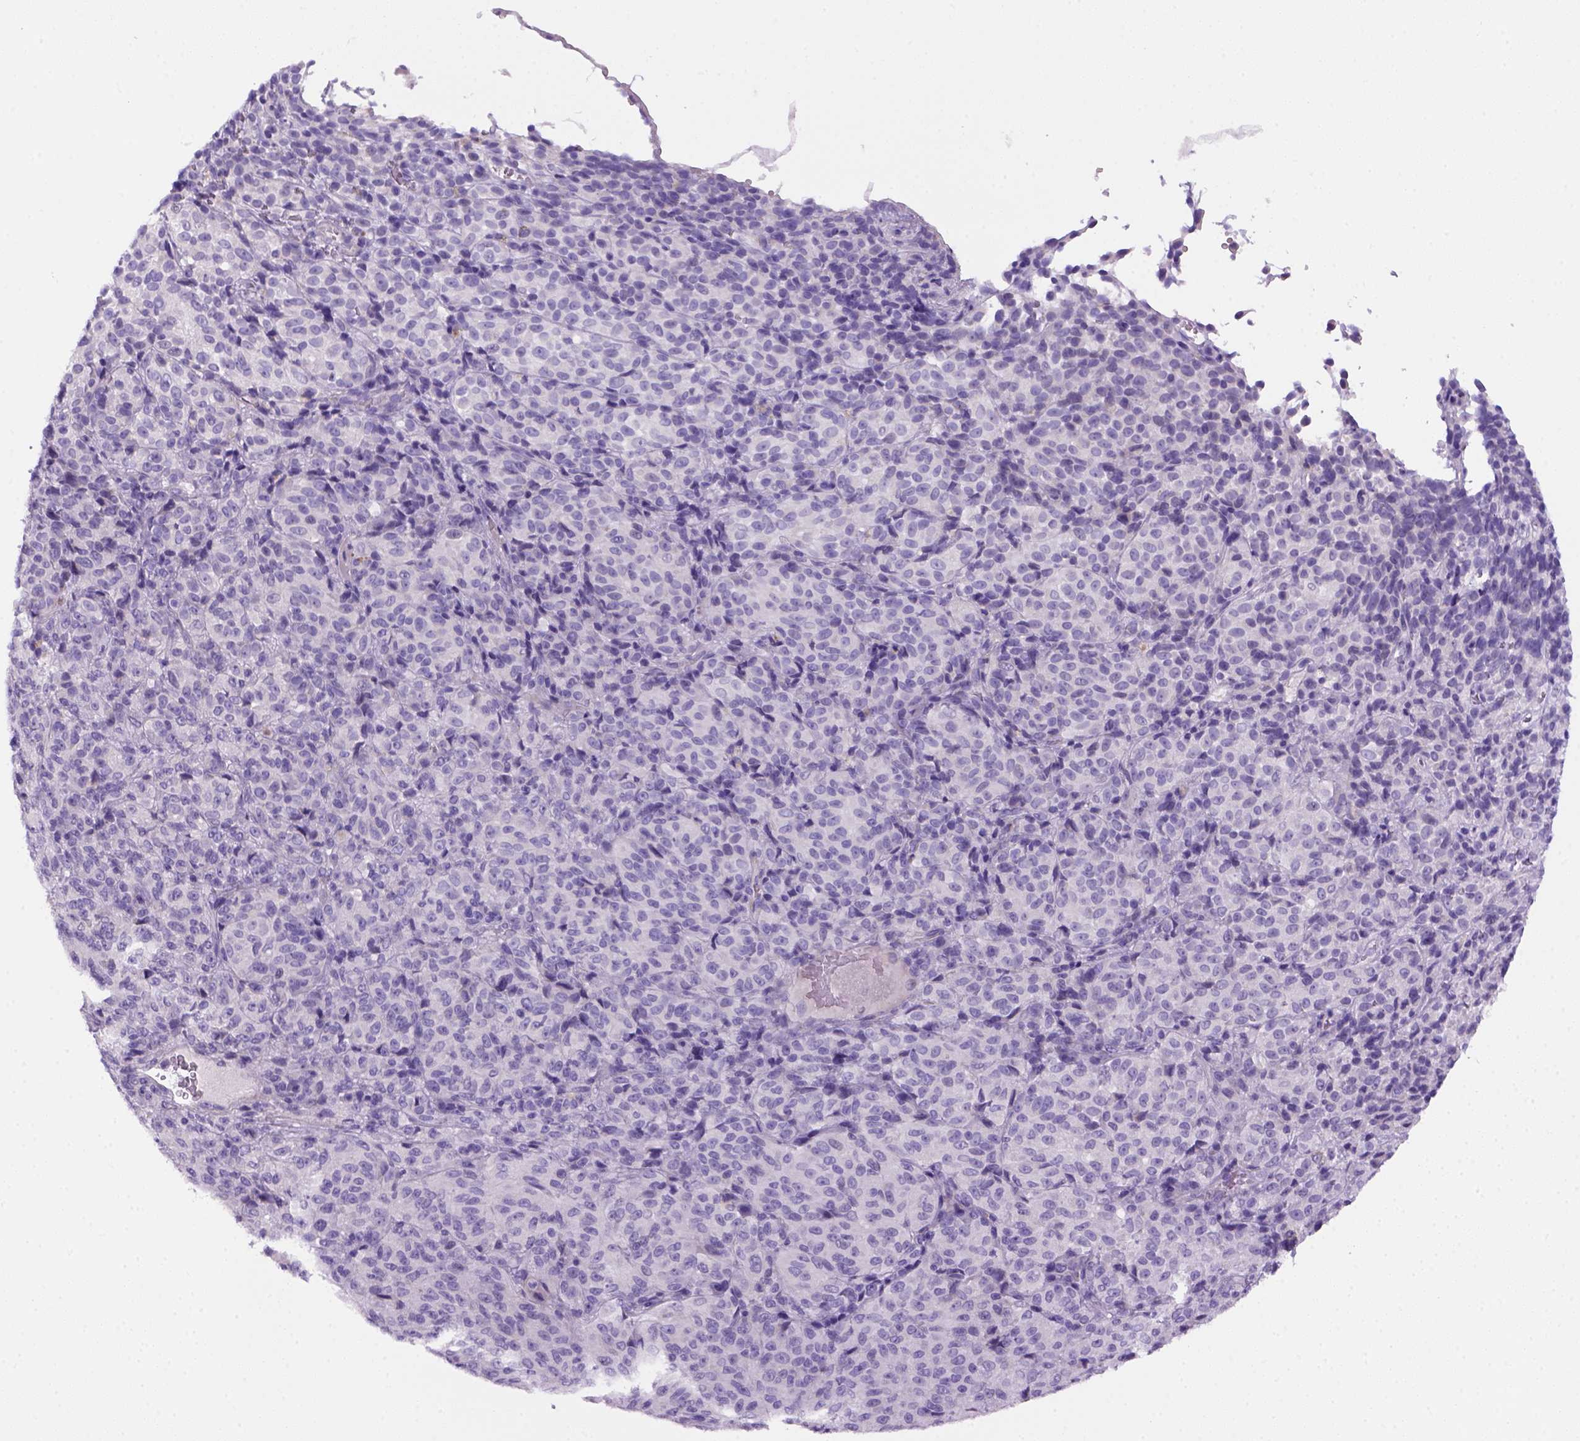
{"staining": {"intensity": "negative", "quantity": "none", "location": "none"}, "tissue": "melanoma", "cell_type": "Tumor cells", "image_type": "cancer", "snomed": [{"axis": "morphology", "description": "Malignant melanoma, Metastatic site"}, {"axis": "topography", "description": "Brain"}], "caption": "DAB immunohistochemical staining of human melanoma demonstrates no significant positivity in tumor cells. The staining is performed using DAB (3,3'-diaminobenzidine) brown chromogen with nuclei counter-stained in using hematoxylin.", "gene": "DNAH11", "patient": {"sex": "female", "age": 56}}